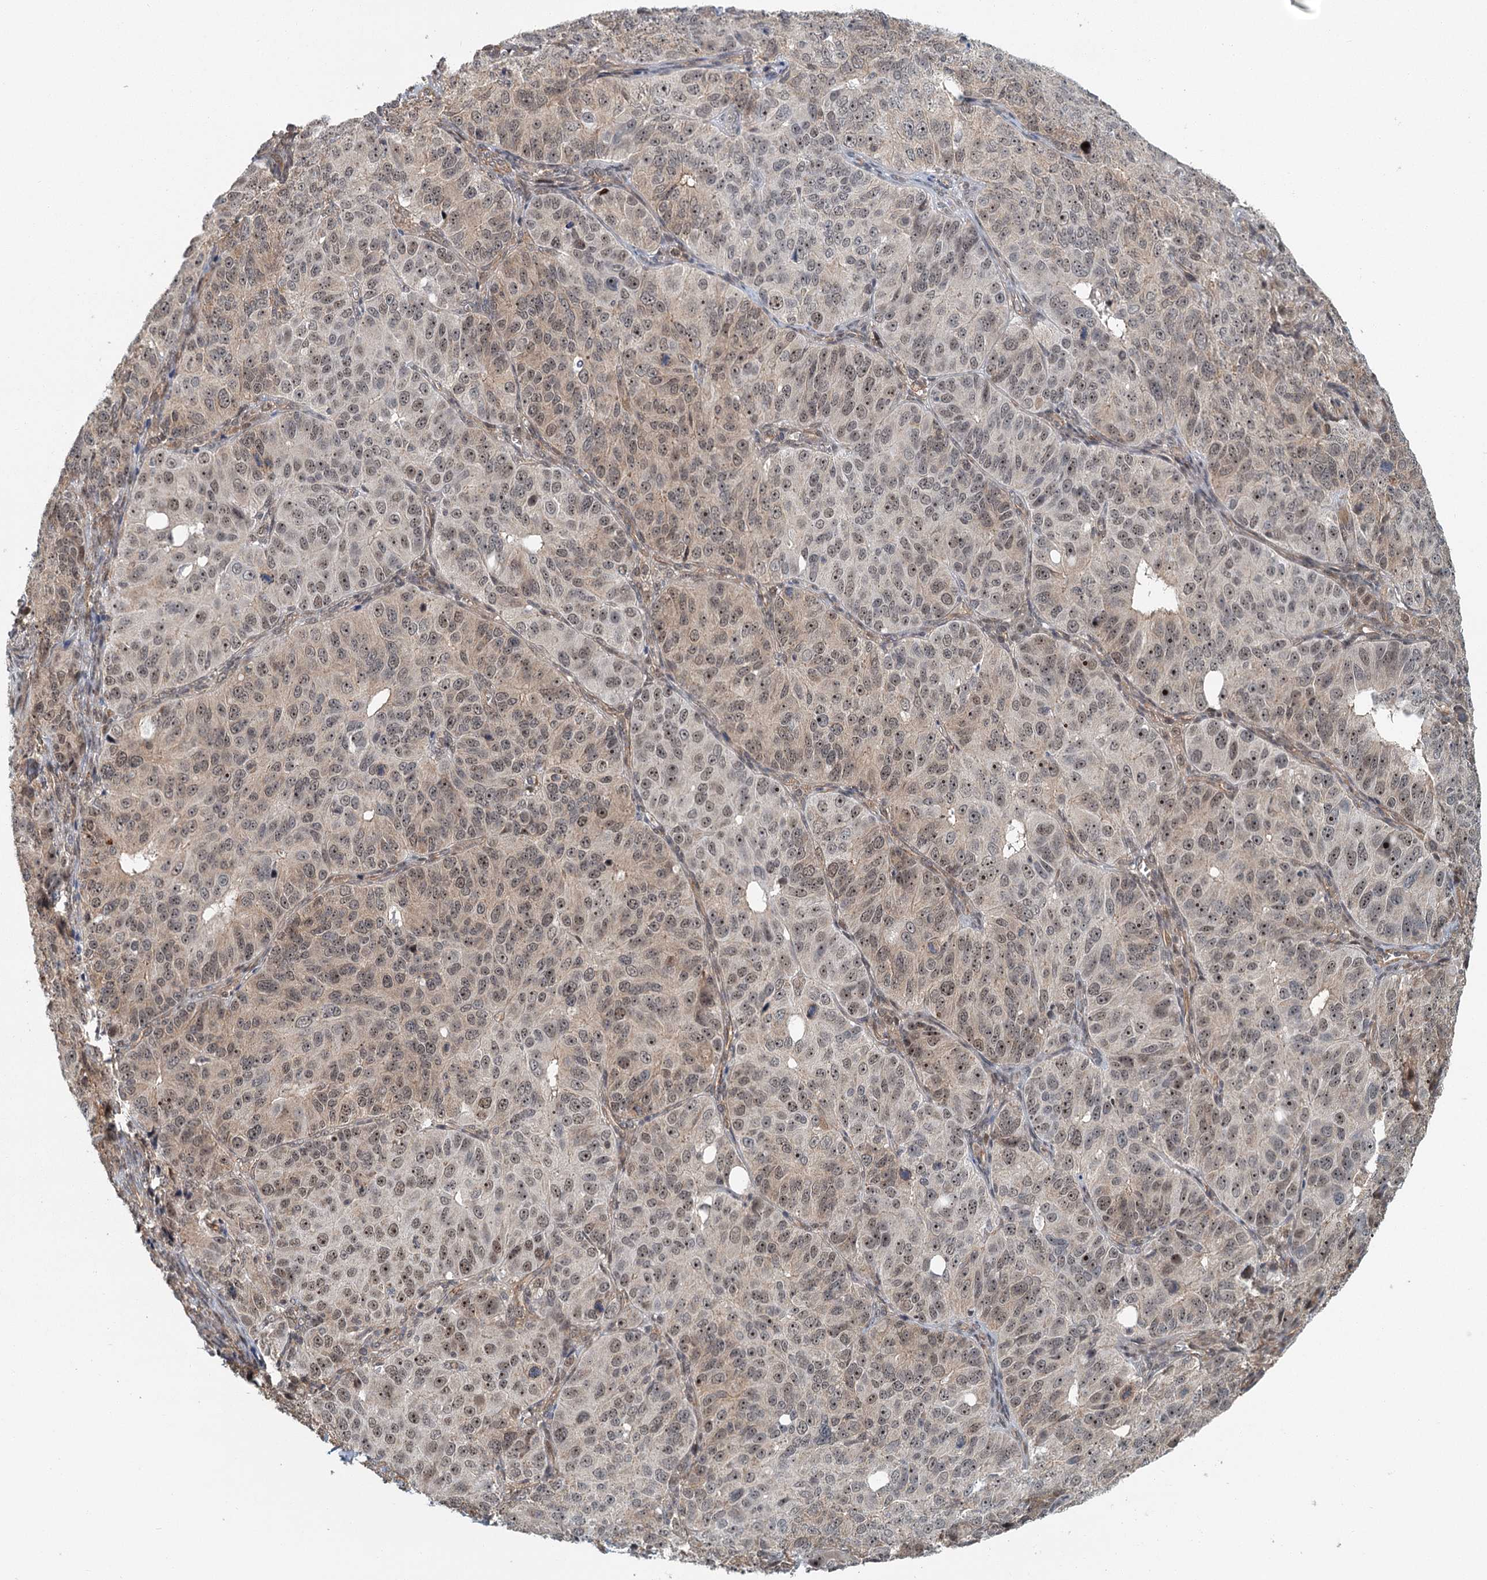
{"staining": {"intensity": "moderate", "quantity": ">75%", "location": "nuclear"}, "tissue": "ovarian cancer", "cell_type": "Tumor cells", "image_type": "cancer", "snomed": [{"axis": "morphology", "description": "Carcinoma, endometroid"}, {"axis": "topography", "description": "Ovary"}], "caption": "Immunohistochemical staining of human ovarian cancer (endometroid carcinoma) exhibits medium levels of moderate nuclear positivity in approximately >75% of tumor cells.", "gene": "TAS2R42", "patient": {"sex": "female", "age": 51}}